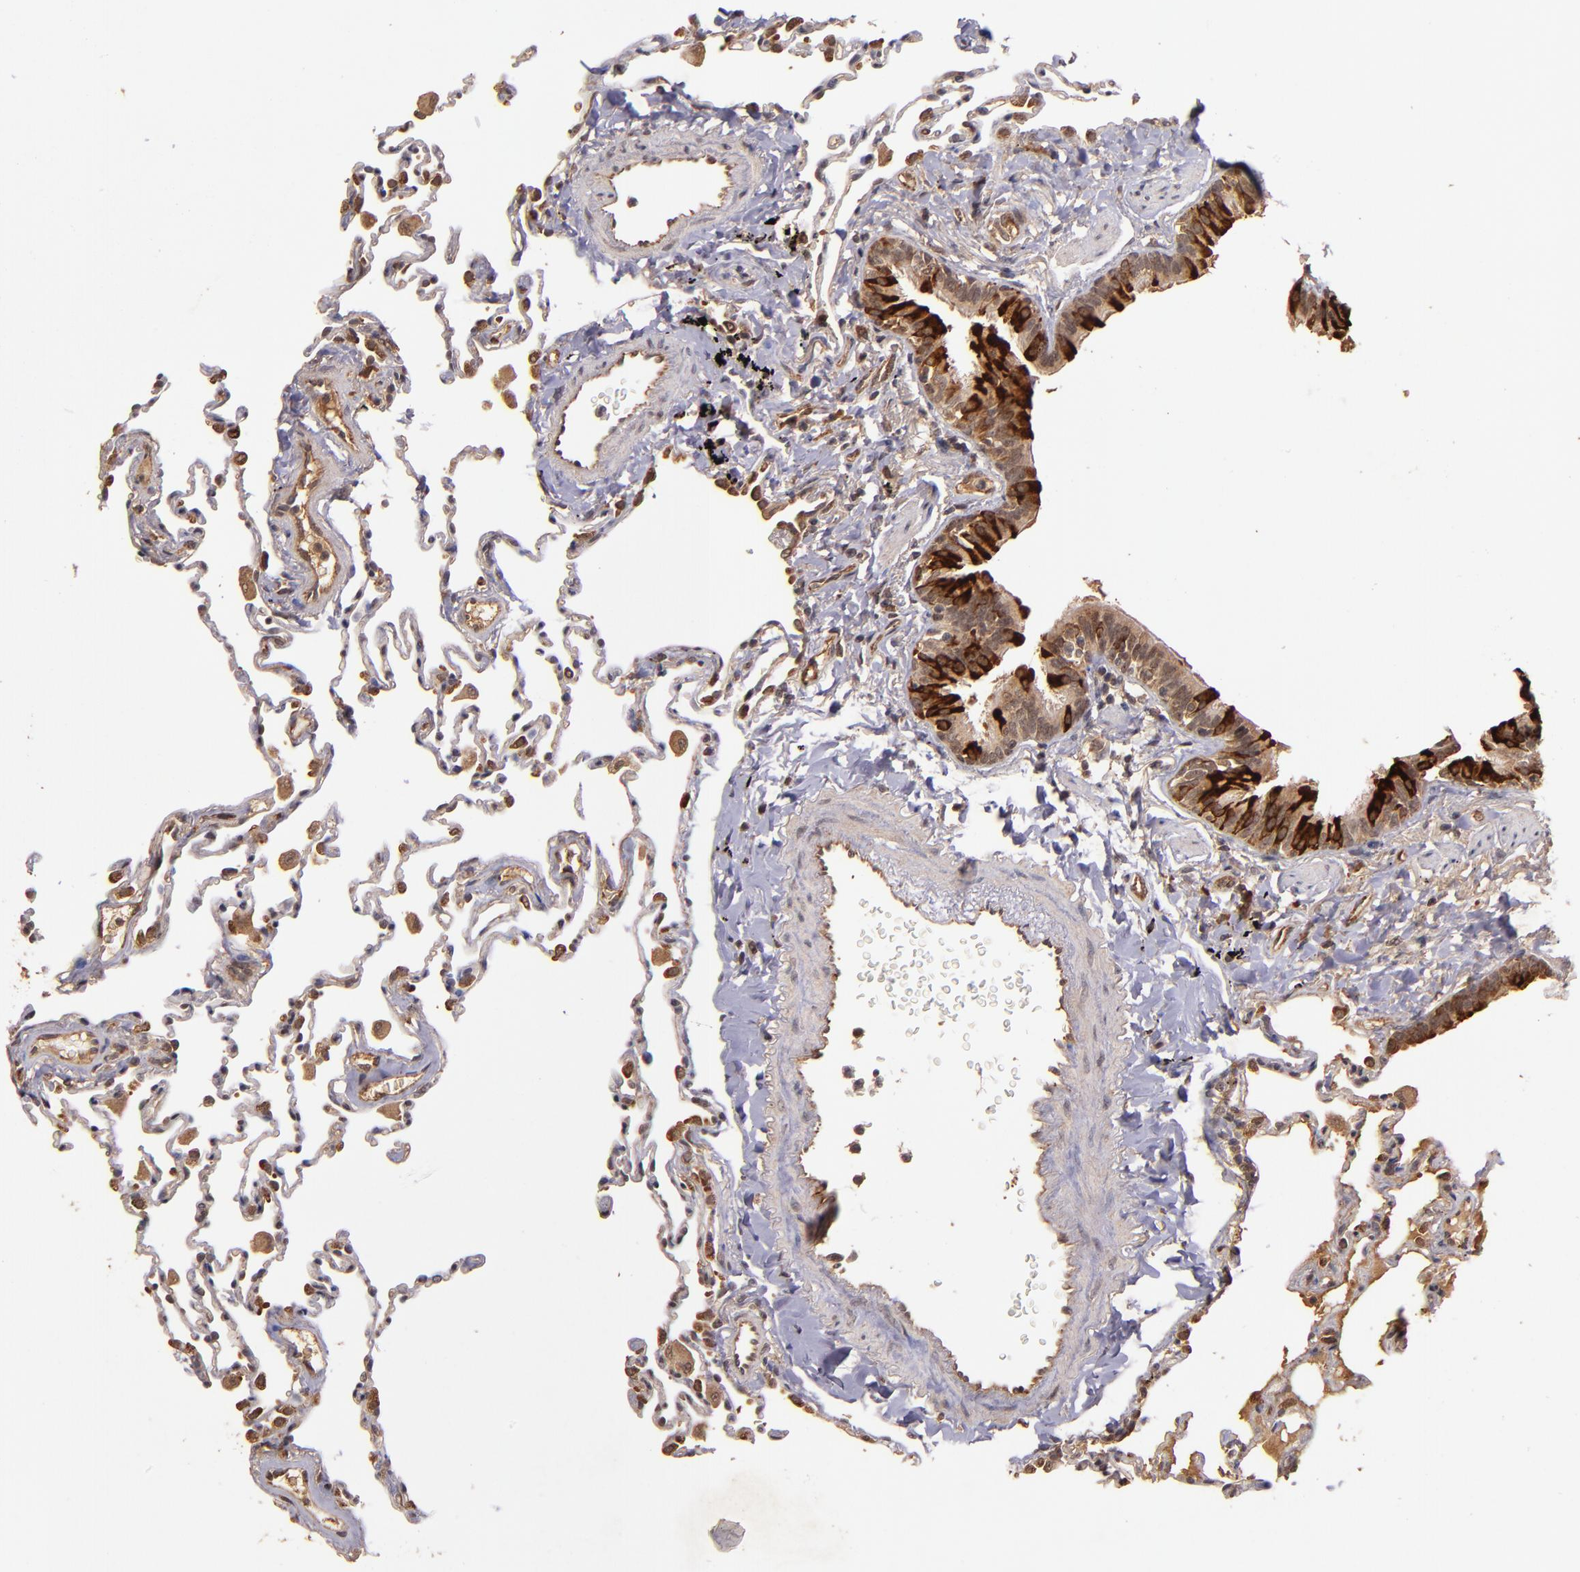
{"staining": {"intensity": "moderate", "quantity": ">75%", "location": "cytoplasmic/membranous"}, "tissue": "lung", "cell_type": "Alveolar cells", "image_type": "normal", "snomed": [{"axis": "morphology", "description": "Normal tissue, NOS"}, {"axis": "topography", "description": "Lung"}], "caption": "Brown immunohistochemical staining in benign lung shows moderate cytoplasmic/membranous expression in approximately >75% of alveolar cells.", "gene": "RIOK3", "patient": {"sex": "male", "age": 59}}